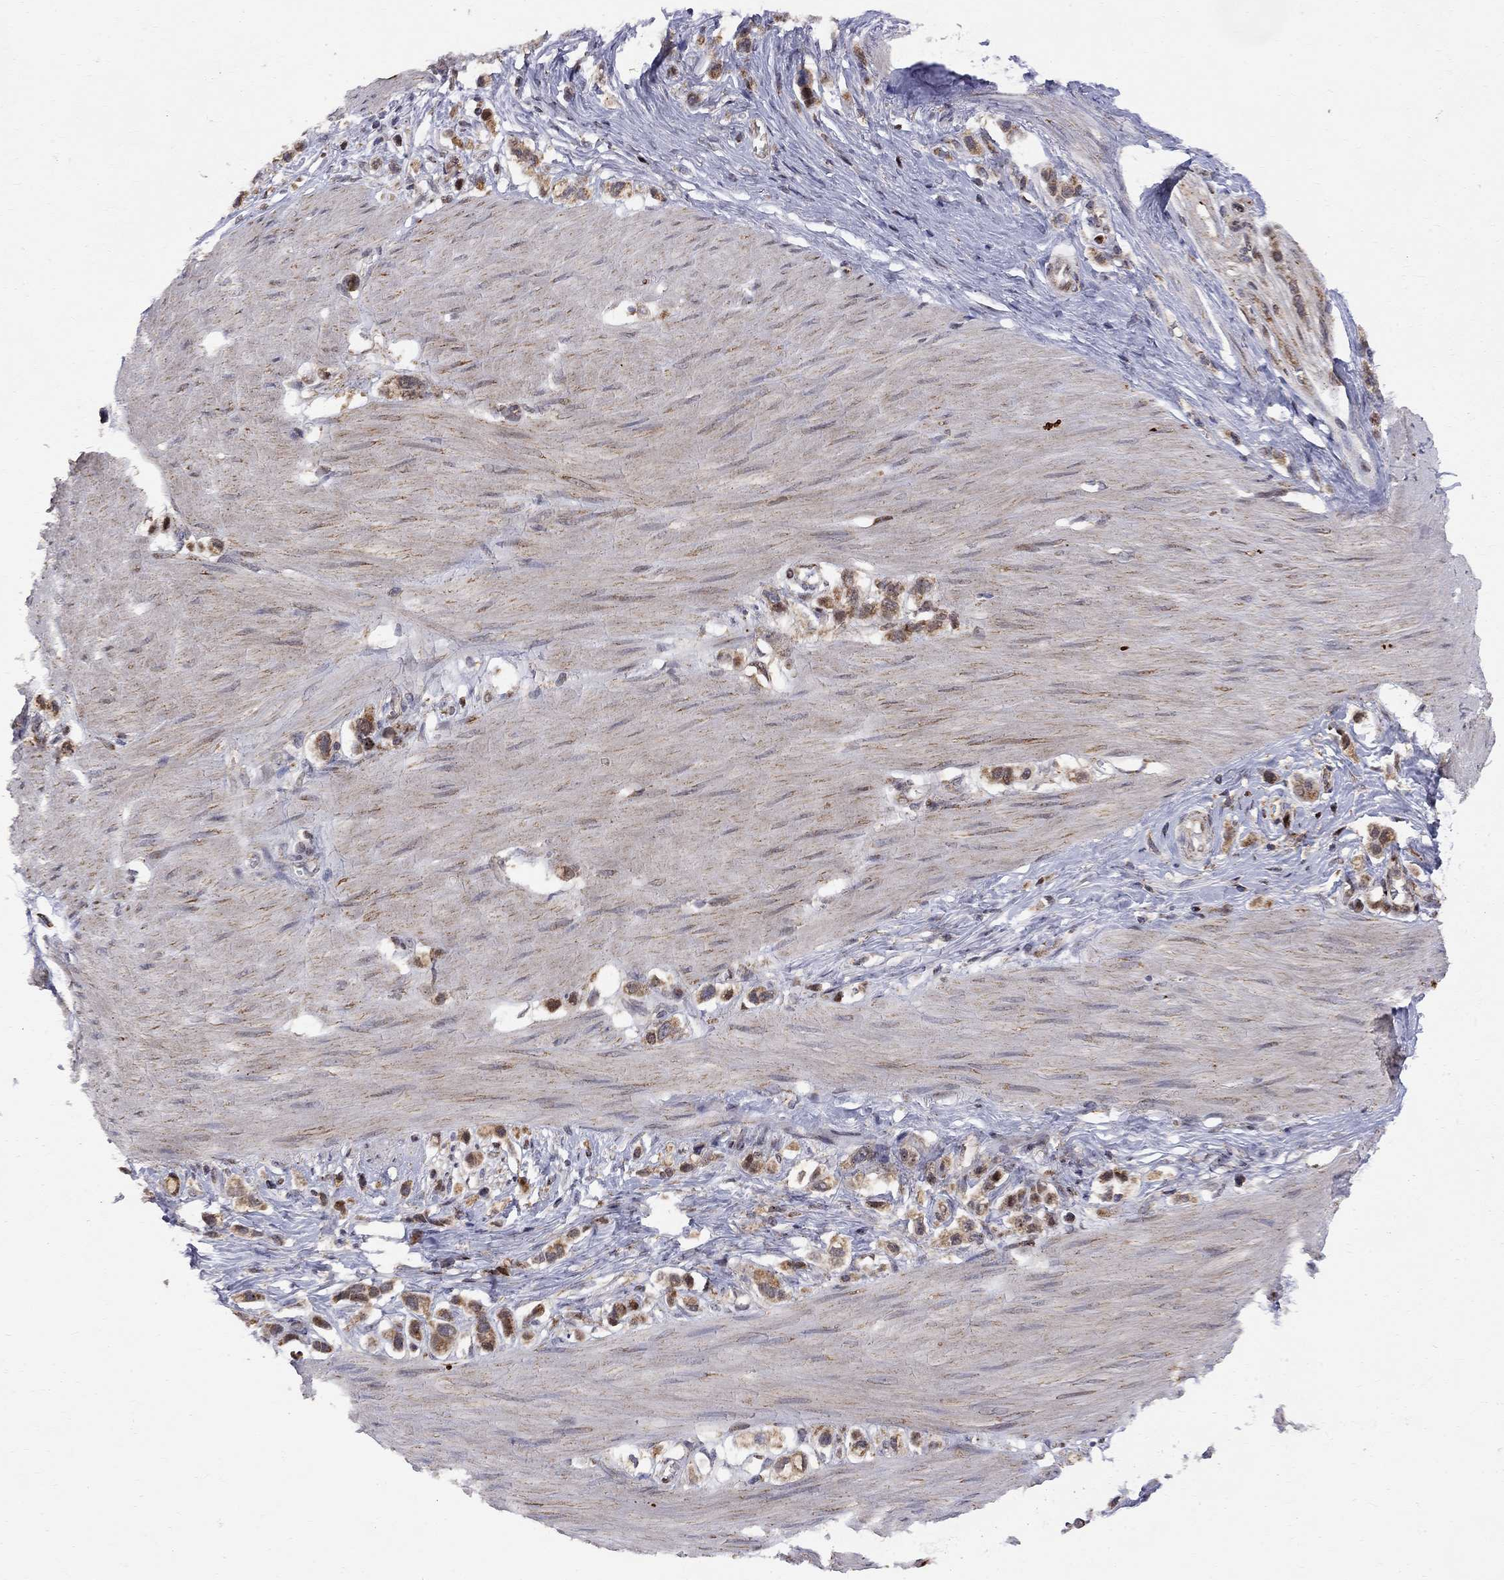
{"staining": {"intensity": "strong", "quantity": "25%-75%", "location": "cytoplasmic/membranous,nuclear"}, "tissue": "stomach cancer", "cell_type": "Tumor cells", "image_type": "cancer", "snomed": [{"axis": "morphology", "description": "Normal tissue, NOS"}, {"axis": "morphology", "description": "Adenocarcinoma, NOS"}, {"axis": "morphology", "description": "Adenocarcinoma, High grade"}, {"axis": "topography", "description": "Stomach, upper"}, {"axis": "topography", "description": "Stomach"}], "caption": "High-magnification brightfield microscopy of stomach cancer (high-grade adenocarcinoma) stained with DAB (brown) and counterstained with hematoxylin (blue). tumor cells exhibit strong cytoplasmic/membranous and nuclear staining is appreciated in approximately25%-75% of cells.", "gene": "ELOB", "patient": {"sex": "female", "age": 65}}